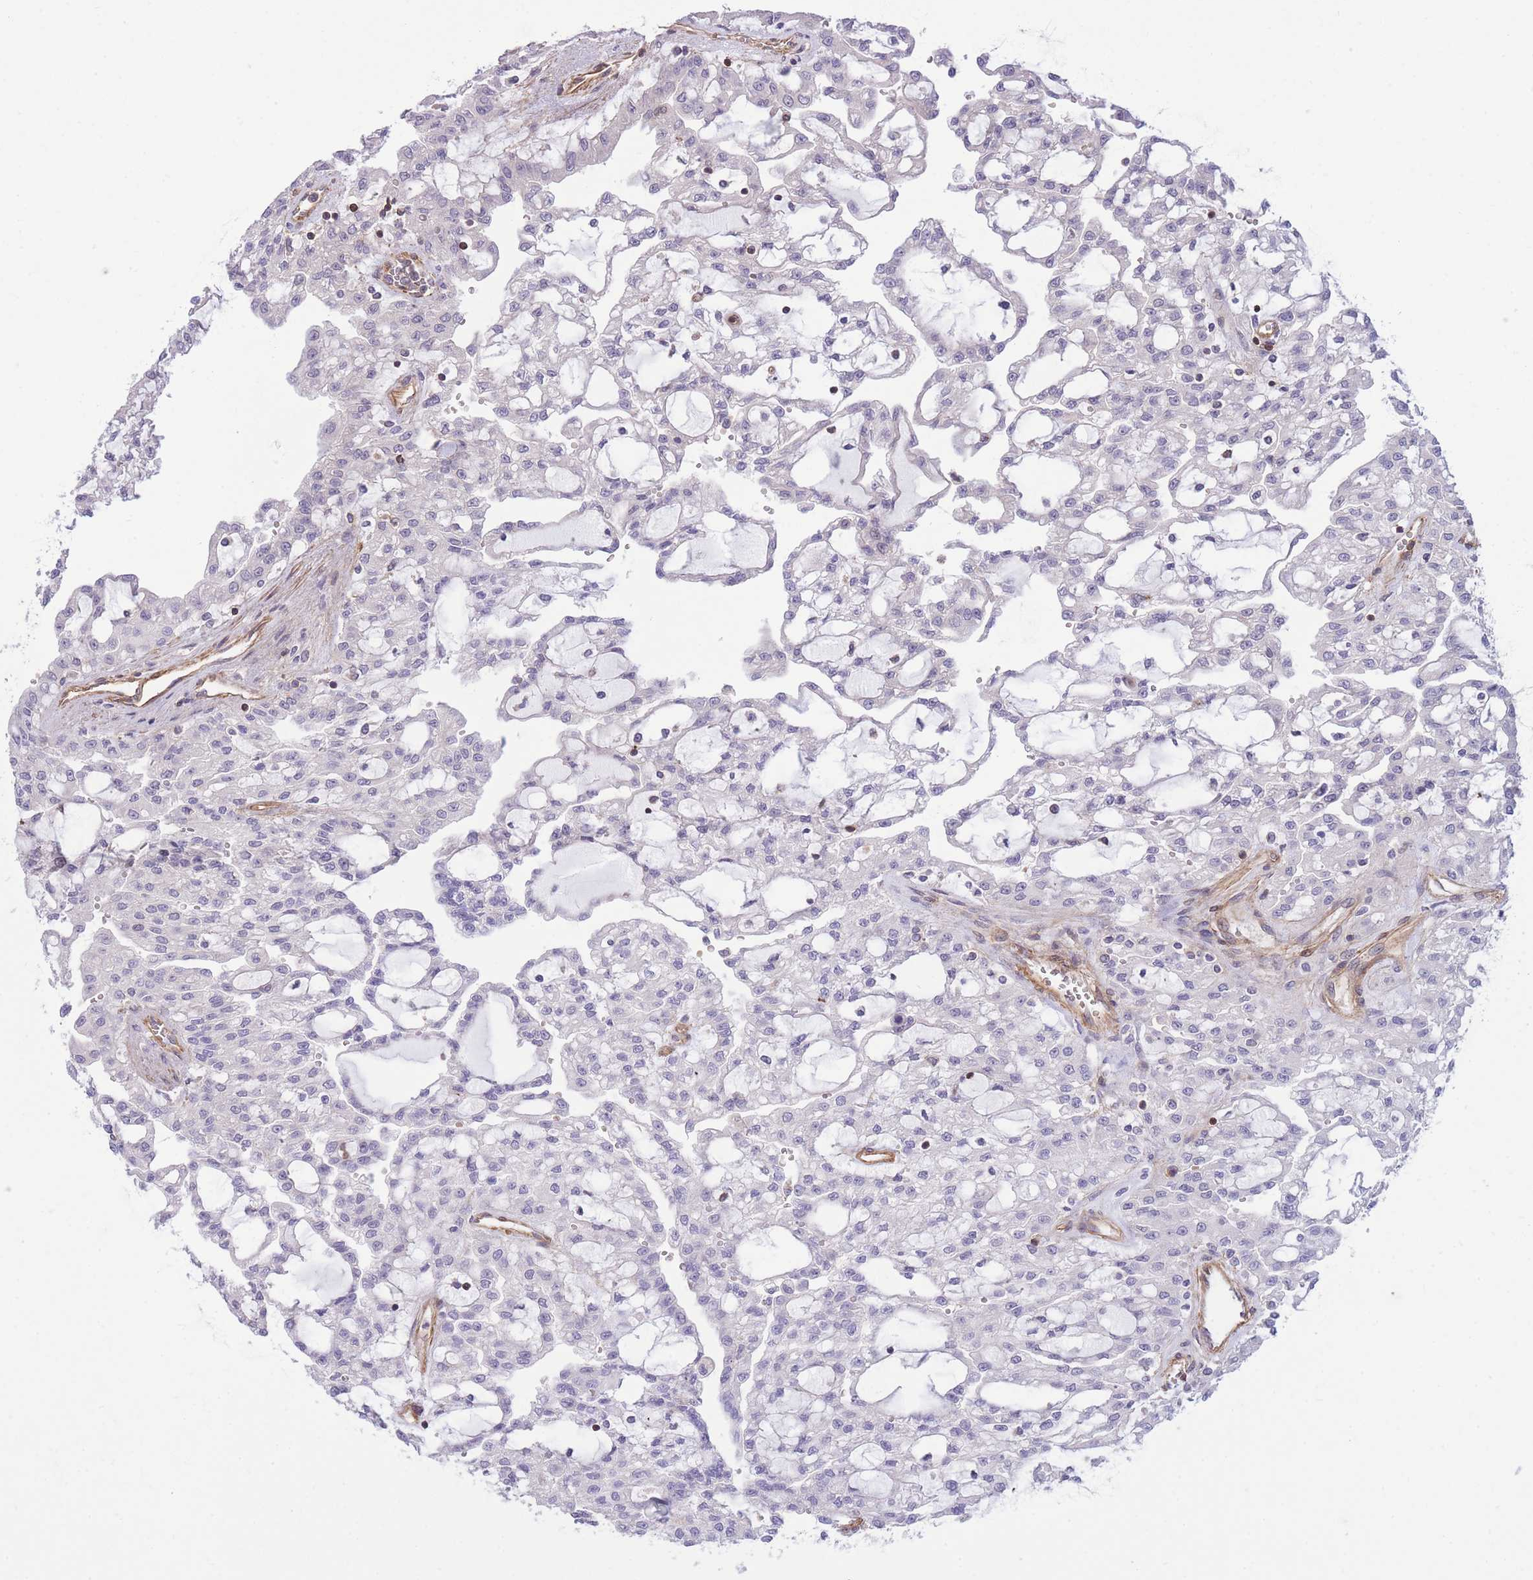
{"staining": {"intensity": "negative", "quantity": "none", "location": "none"}, "tissue": "renal cancer", "cell_type": "Tumor cells", "image_type": "cancer", "snomed": [{"axis": "morphology", "description": "Adenocarcinoma, NOS"}, {"axis": "topography", "description": "Kidney"}], "caption": "IHC histopathology image of human adenocarcinoma (renal) stained for a protein (brown), which reveals no expression in tumor cells.", "gene": "CDC25B", "patient": {"sex": "male", "age": 63}}